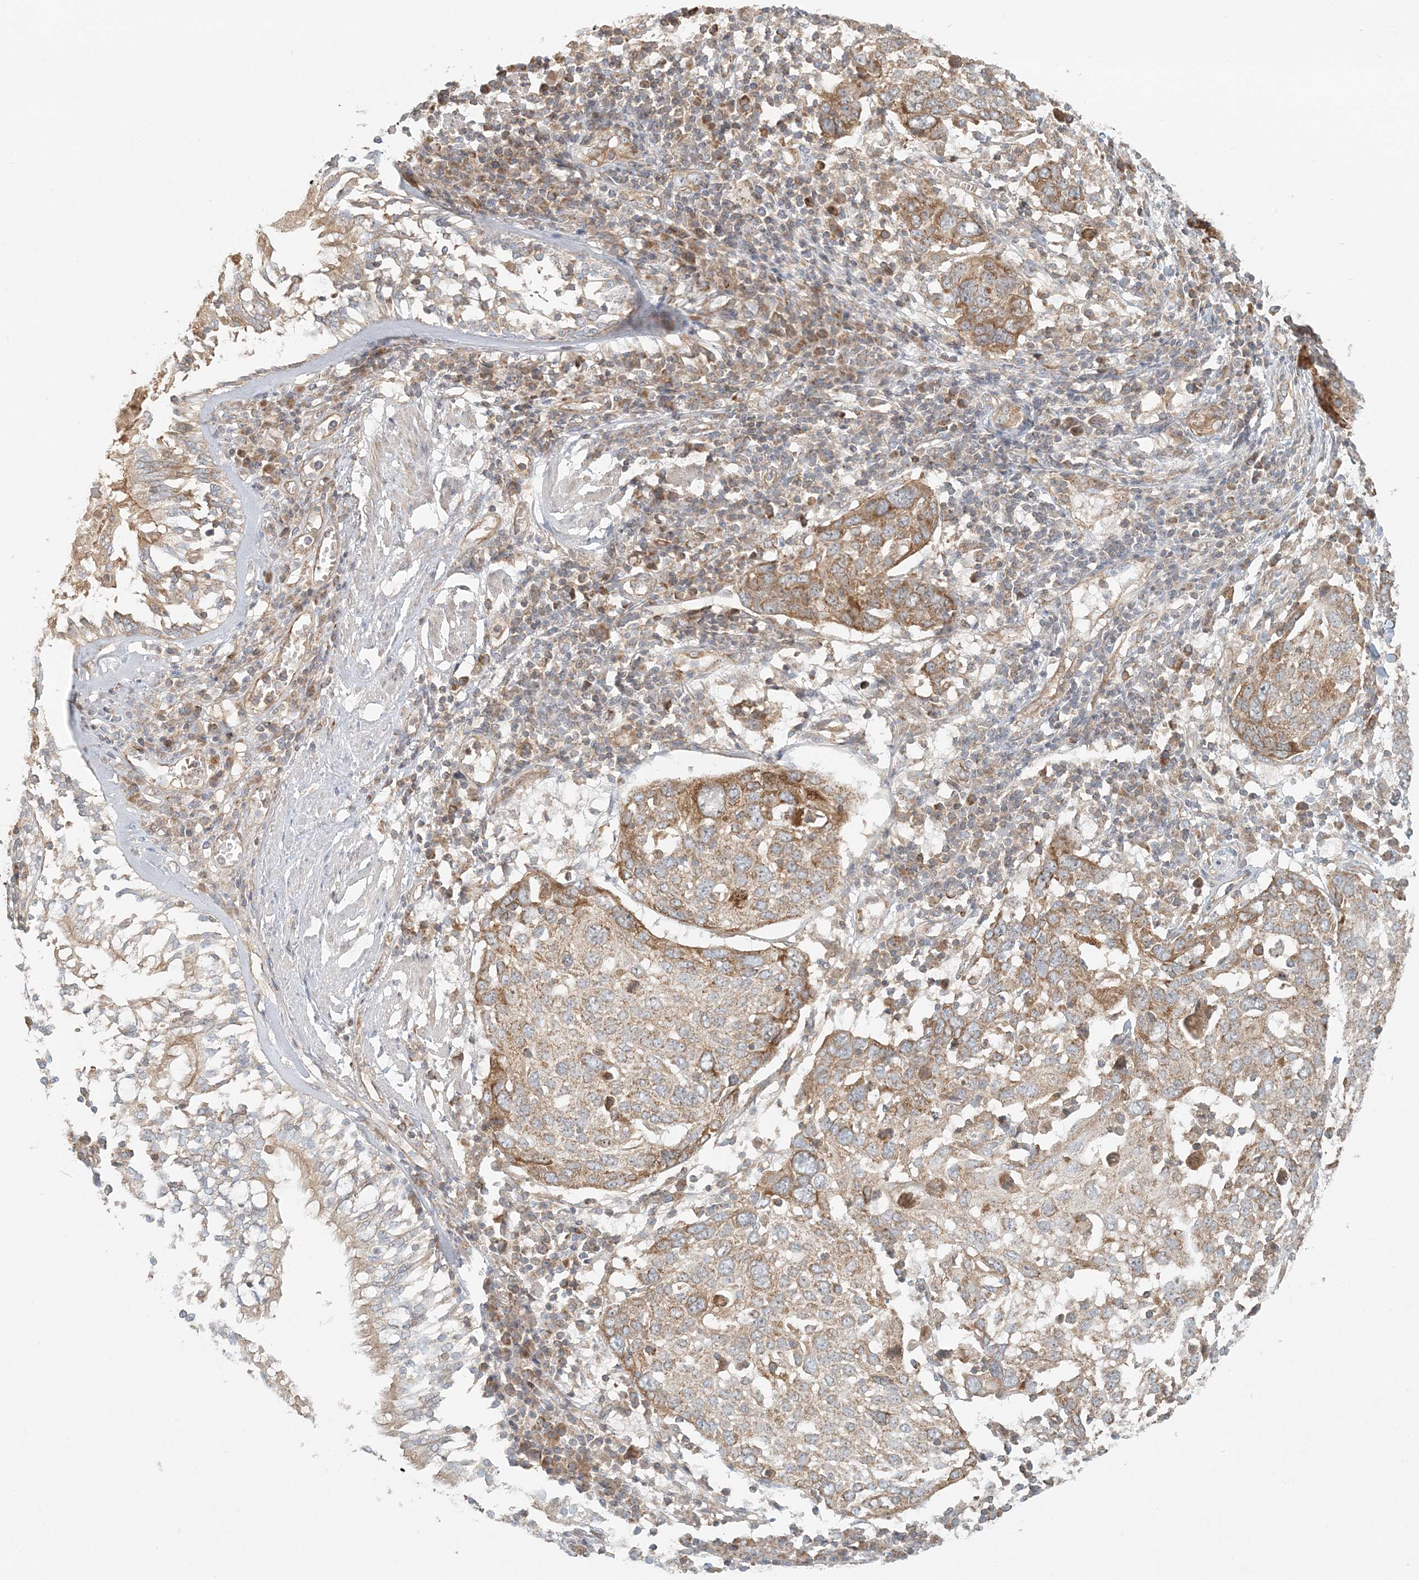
{"staining": {"intensity": "moderate", "quantity": ">75%", "location": "cytoplasmic/membranous"}, "tissue": "lung cancer", "cell_type": "Tumor cells", "image_type": "cancer", "snomed": [{"axis": "morphology", "description": "Squamous cell carcinoma, NOS"}, {"axis": "topography", "description": "Lung"}], "caption": "DAB (3,3'-diaminobenzidine) immunohistochemical staining of lung cancer demonstrates moderate cytoplasmic/membranous protein expression in approximately >75% of tumor cells.", "gene": "KIAA0232", "patient": {"sex": "male", "age": 65}}